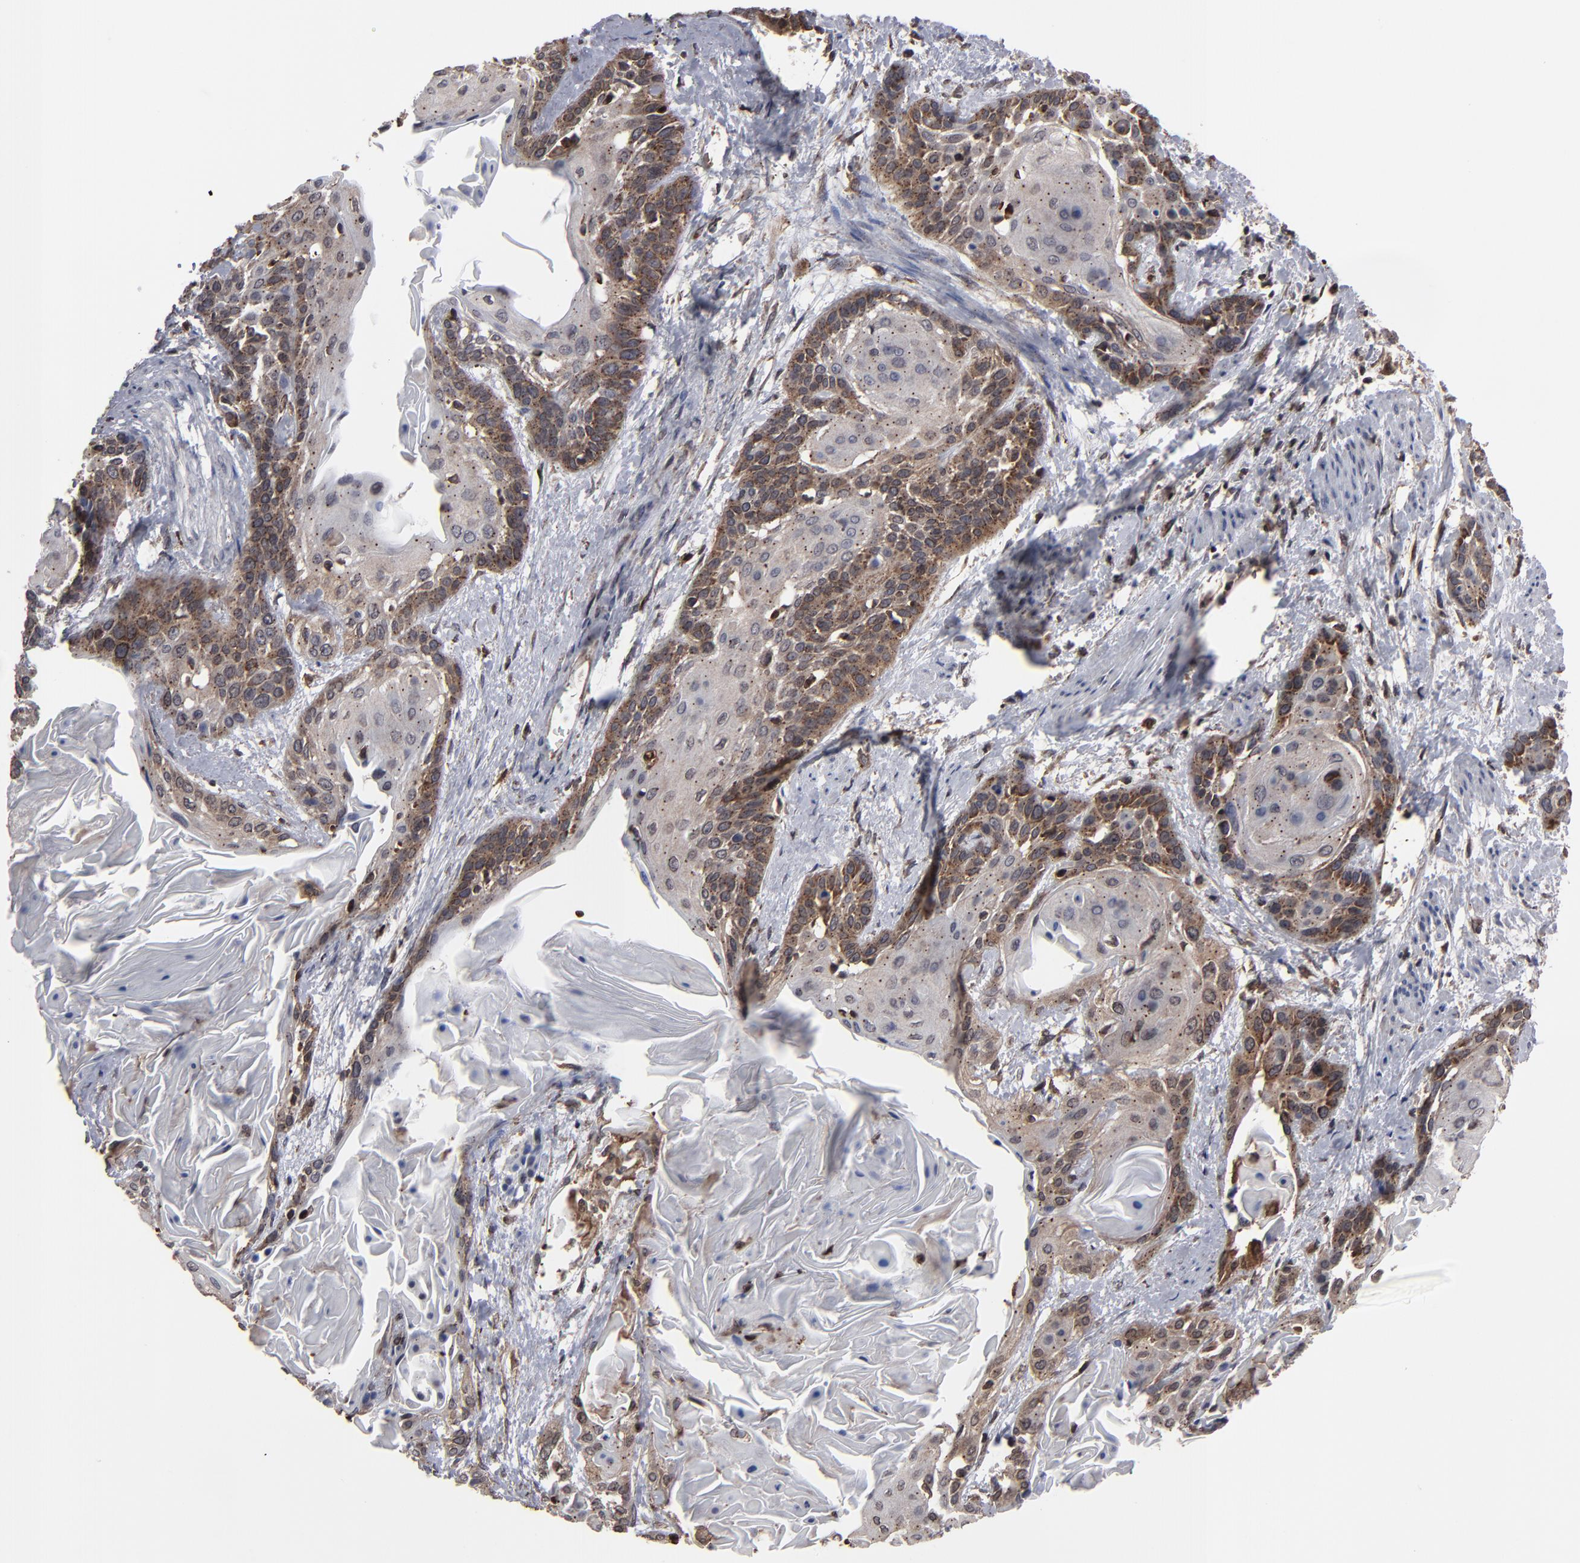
{"staining": {"intensity": "moderate", "quantity": "25%-75%", "location": "cytoplasmic/membranous,nuclear"}, "tissue": "cervical cancer", "cell_type": "Tumor cells", "image_type": "cancer", "snomed": [{"axis": "morphology", "description": "Squamous cell carcinoma, NOS"}, {"axis": "topography", "description": "Cervix"}], "caption": "Cervical cancer (squamous cell carcinoma) stained with a brown dye demonstrates moderate cytoplasmic/membranous and nuclear positive expression in about 25%-75% of tumor cells.", "gene": "KIAA2026", "patient": {"sex": "female", "age": 57}}